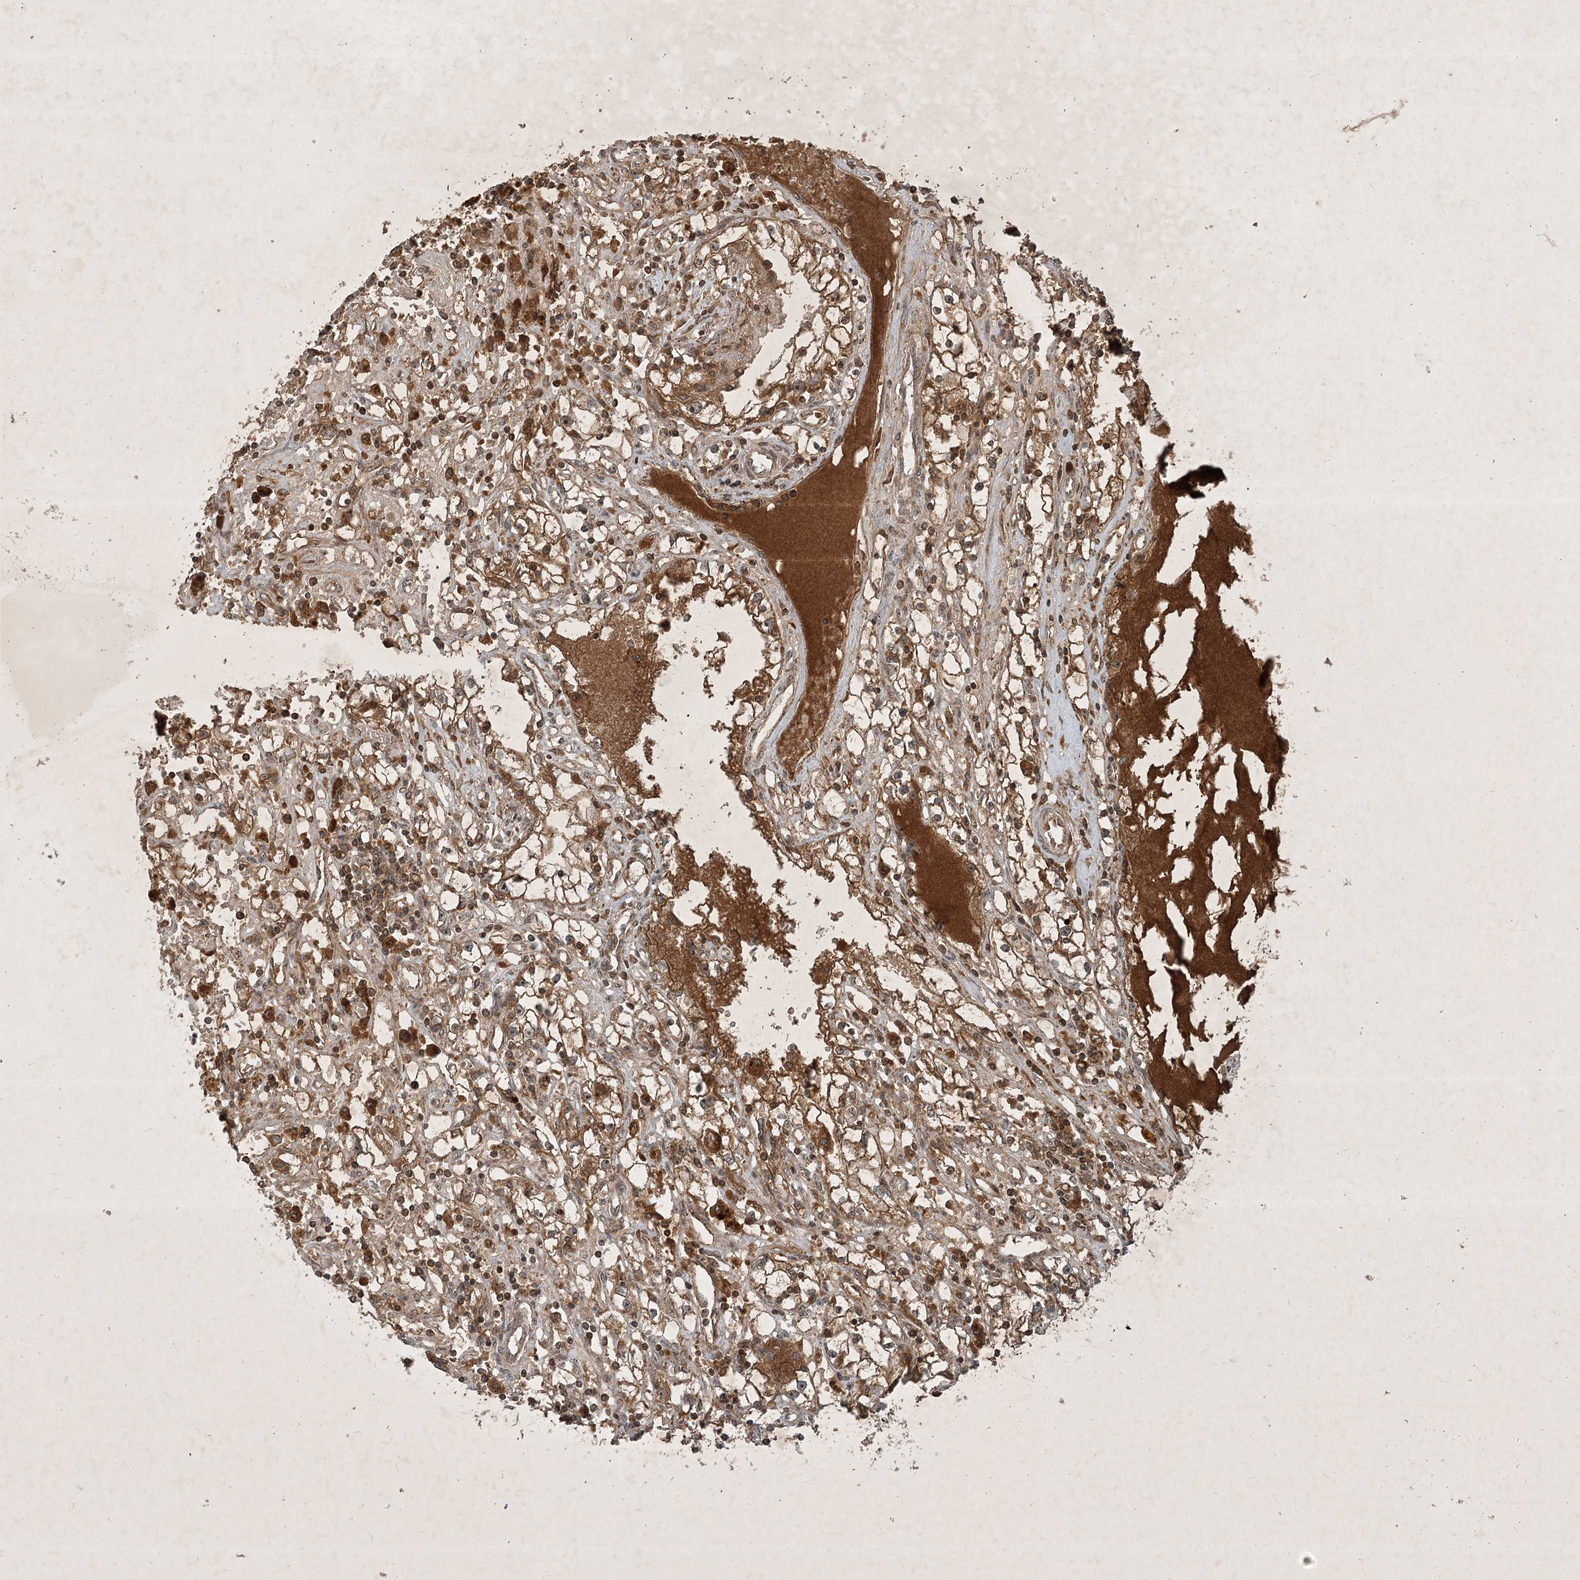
{"staining": {"intensity": "moderate", "quantity": ">75%", "location": "cytoplasmic/membranous"}, "tissue": "renal cancer", "cell_type": "Tumor cells", "image_type": "cancer", "snomed": [{"axis": "morphology", "description": "Adenocarcinoma, NOS"}, {"axis": "topography", "description": "Kidney"}], "caption": "Protein analysis of renal cancer (adenocarcinoma) tissue reveals moderate cytoplasmic/membranous expression in approximately >75% of tumor cells.", "gene": "UNC93A", "patient": {"sex": "male", "age": 56}}